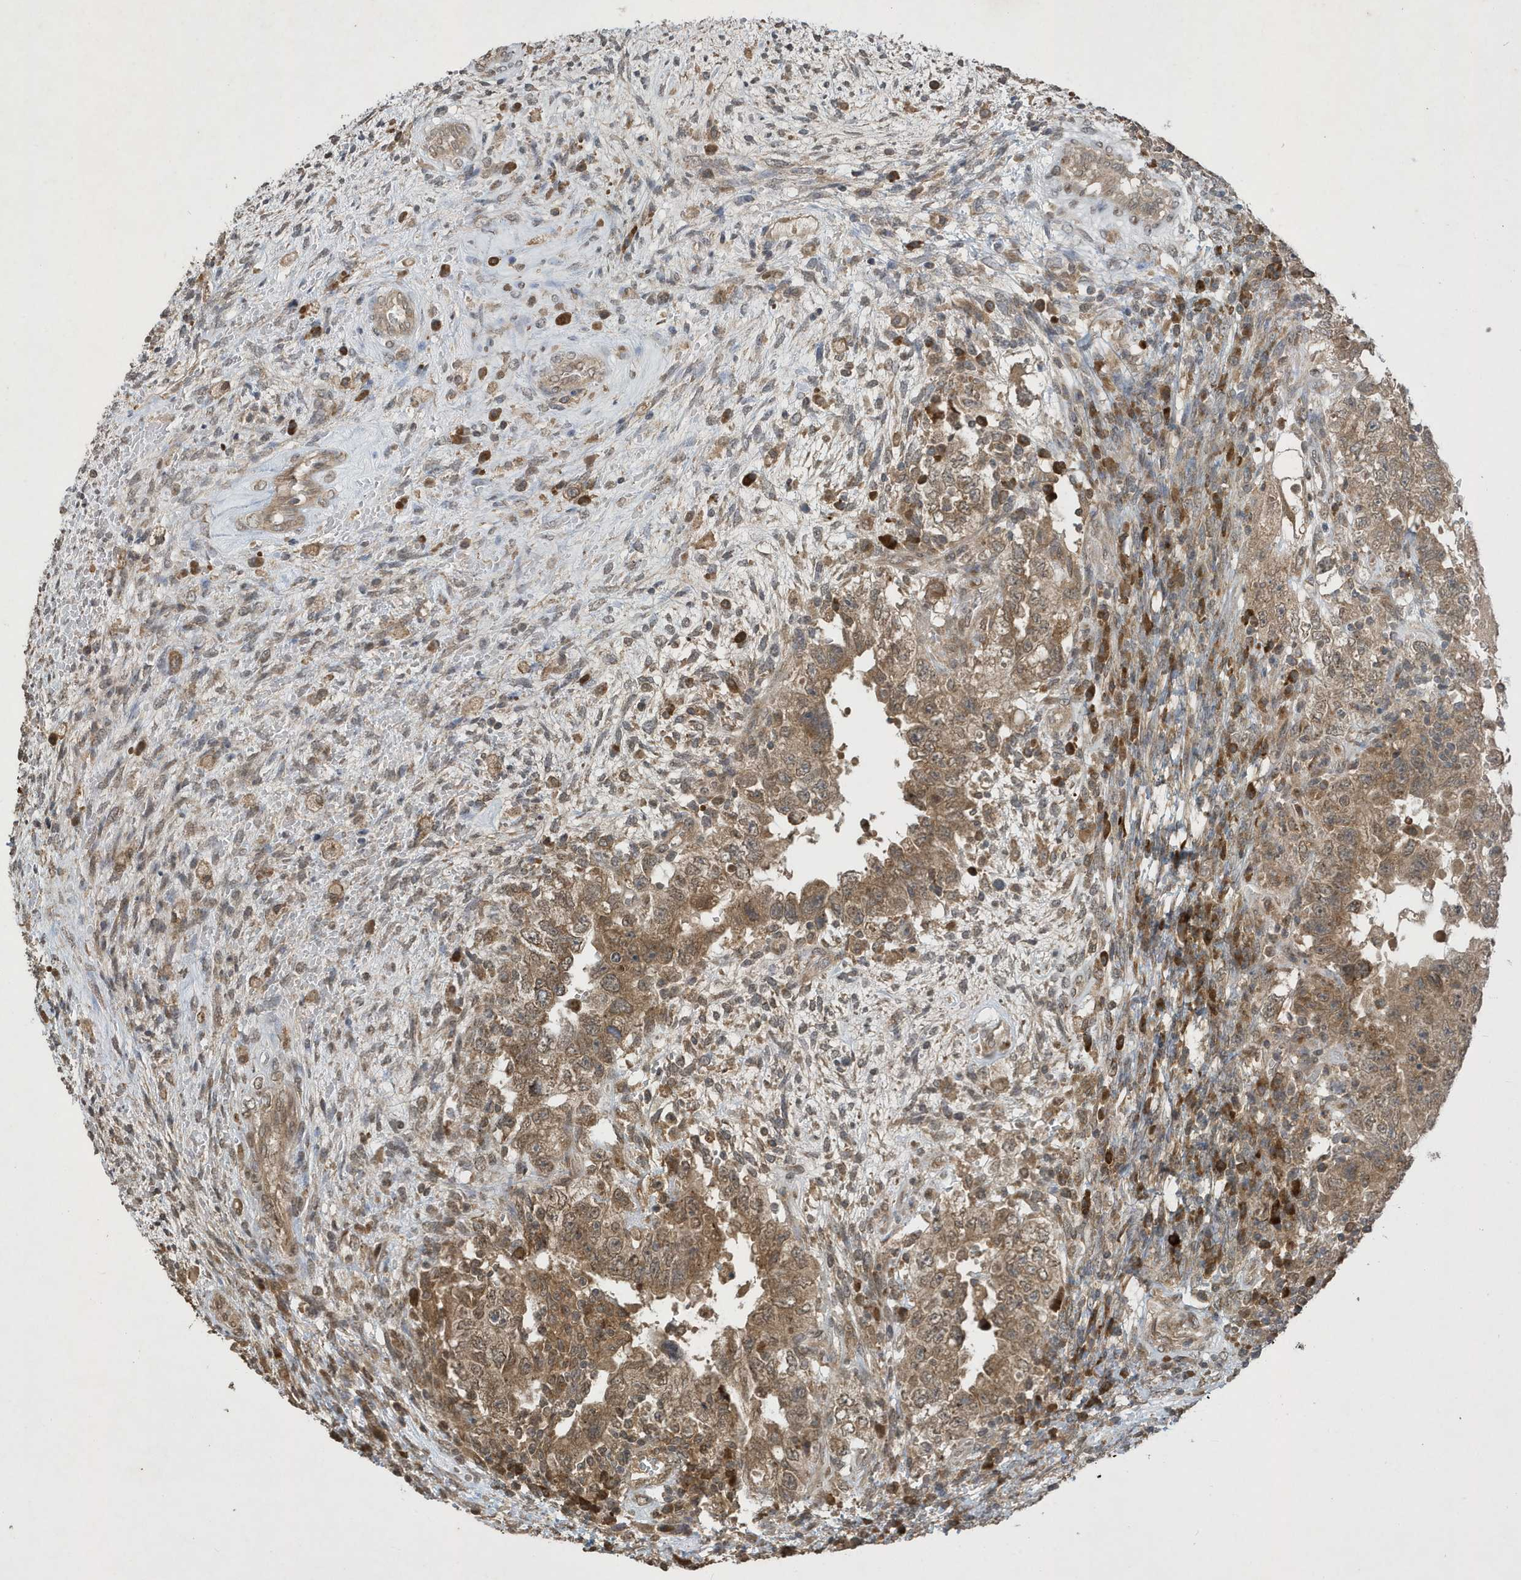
{"staining": {"intensity": "moderate", "quantity": ">75%", "location": "cytoplasmic/membranous"}, "tissue": "testis cancer", "cell_type": "Tumor cells", "image_type": "cancer", "snomed": [{"axis": "morphology", "description": "Carcinoma, Embryonal, NOS"}, {"axis": "topography", "description": "Testis"}], "caption": "Tumor cells display medium levels of moderate cytoplasmic/membranous expression in approximately >75% of cells in human embryonal carcinoma (testis).", "gene": "STX10", "patient": {"sex": "male", "age": 26}}